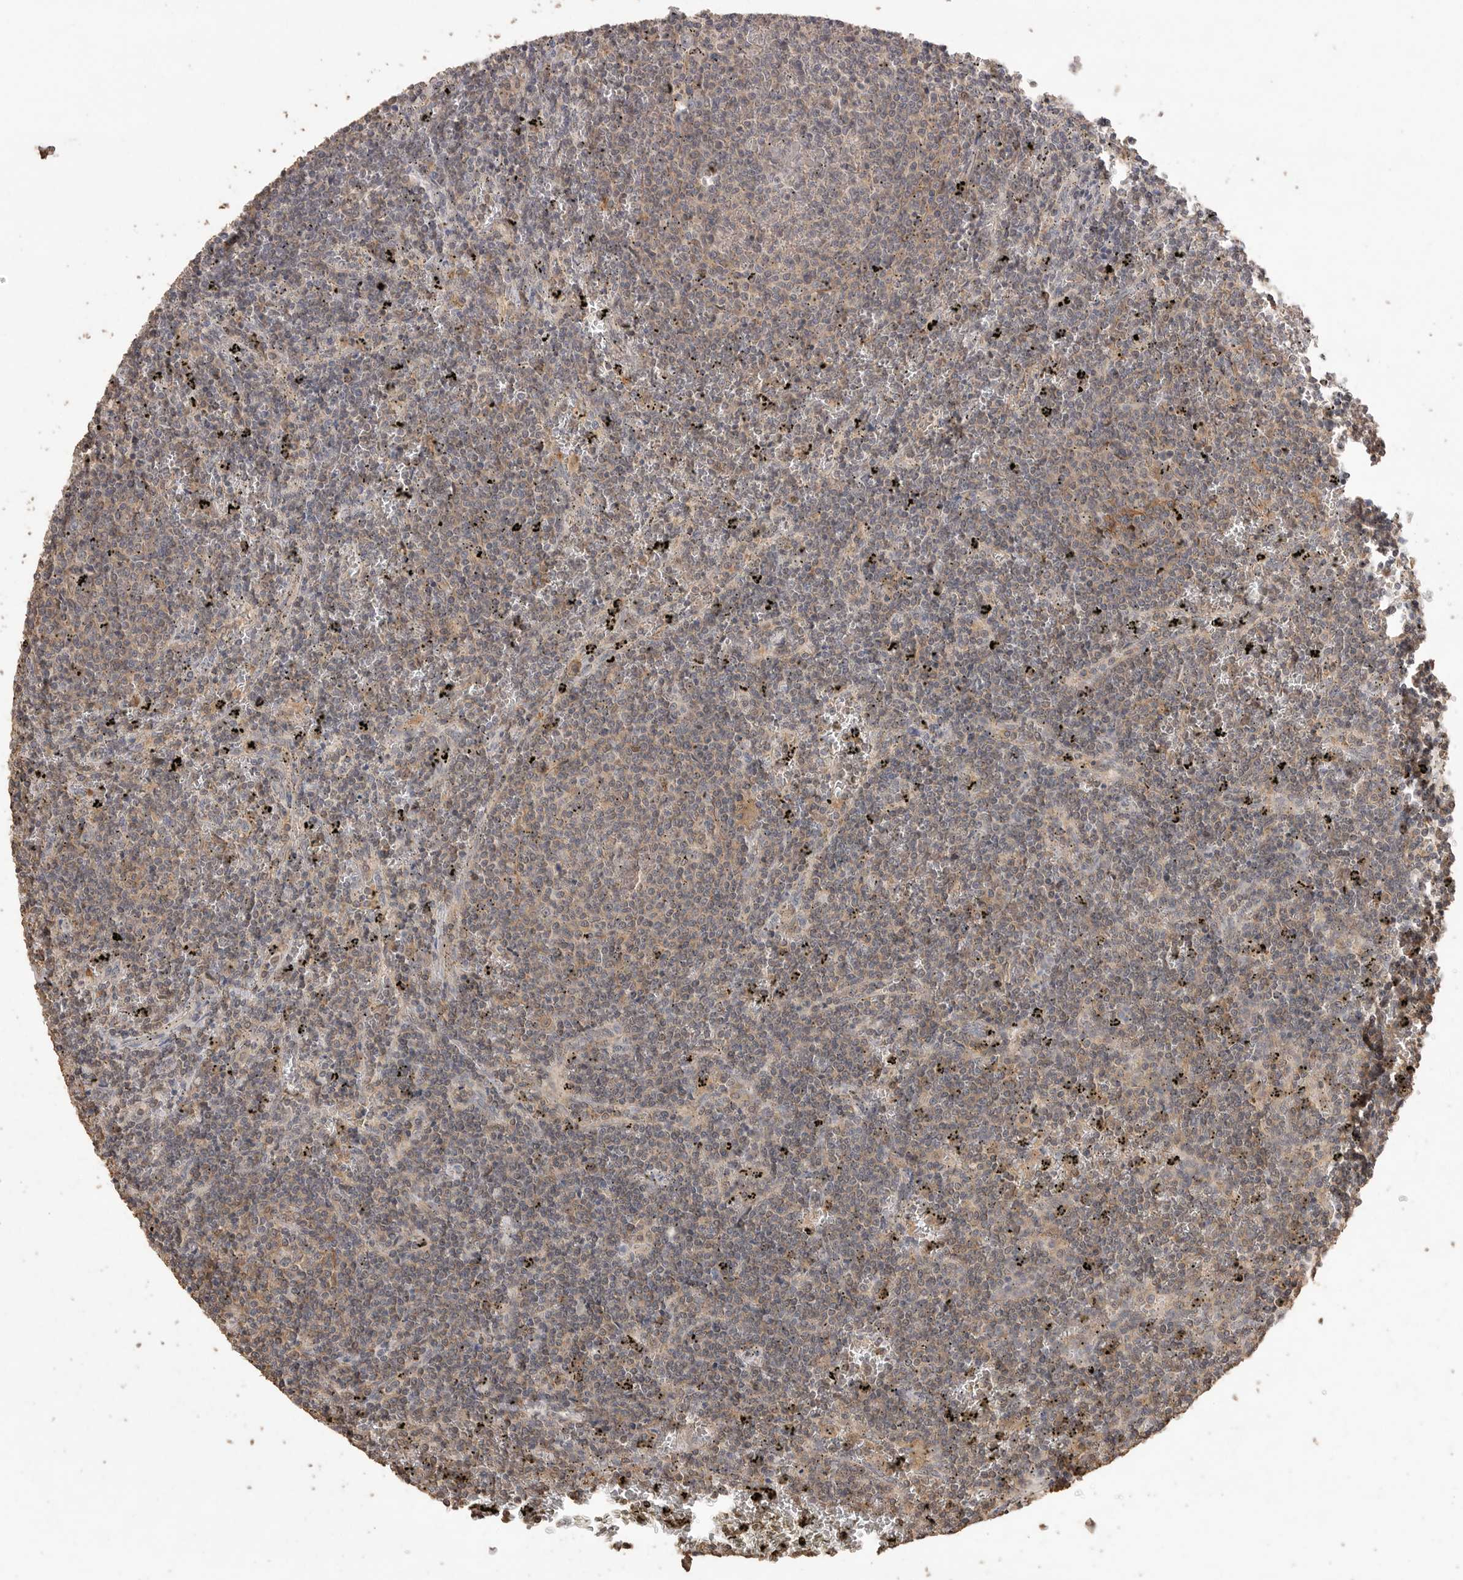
{"staining": {"intensity": "weak", "quantity": "25%-75%", "location": "cytoplasmic/membranous"}, "tissue": "lymphoma", "cell_type": "Tumor cells", "image_type": "cancer", "snomed": [{"axis": "morphology", "description": "Malignant lymphoma, non-Hodgkin's type, Low grade"}, {"axis": "topography", "description": "Spleen"}], "caption": "A low amount of weak cytoplasmic/membranous staining is present in approximately 25%-75% of tumor cells in lymphoma tissue.", "gene": "MAP2K1", "patient": {"sex": "female", "age": 50}}